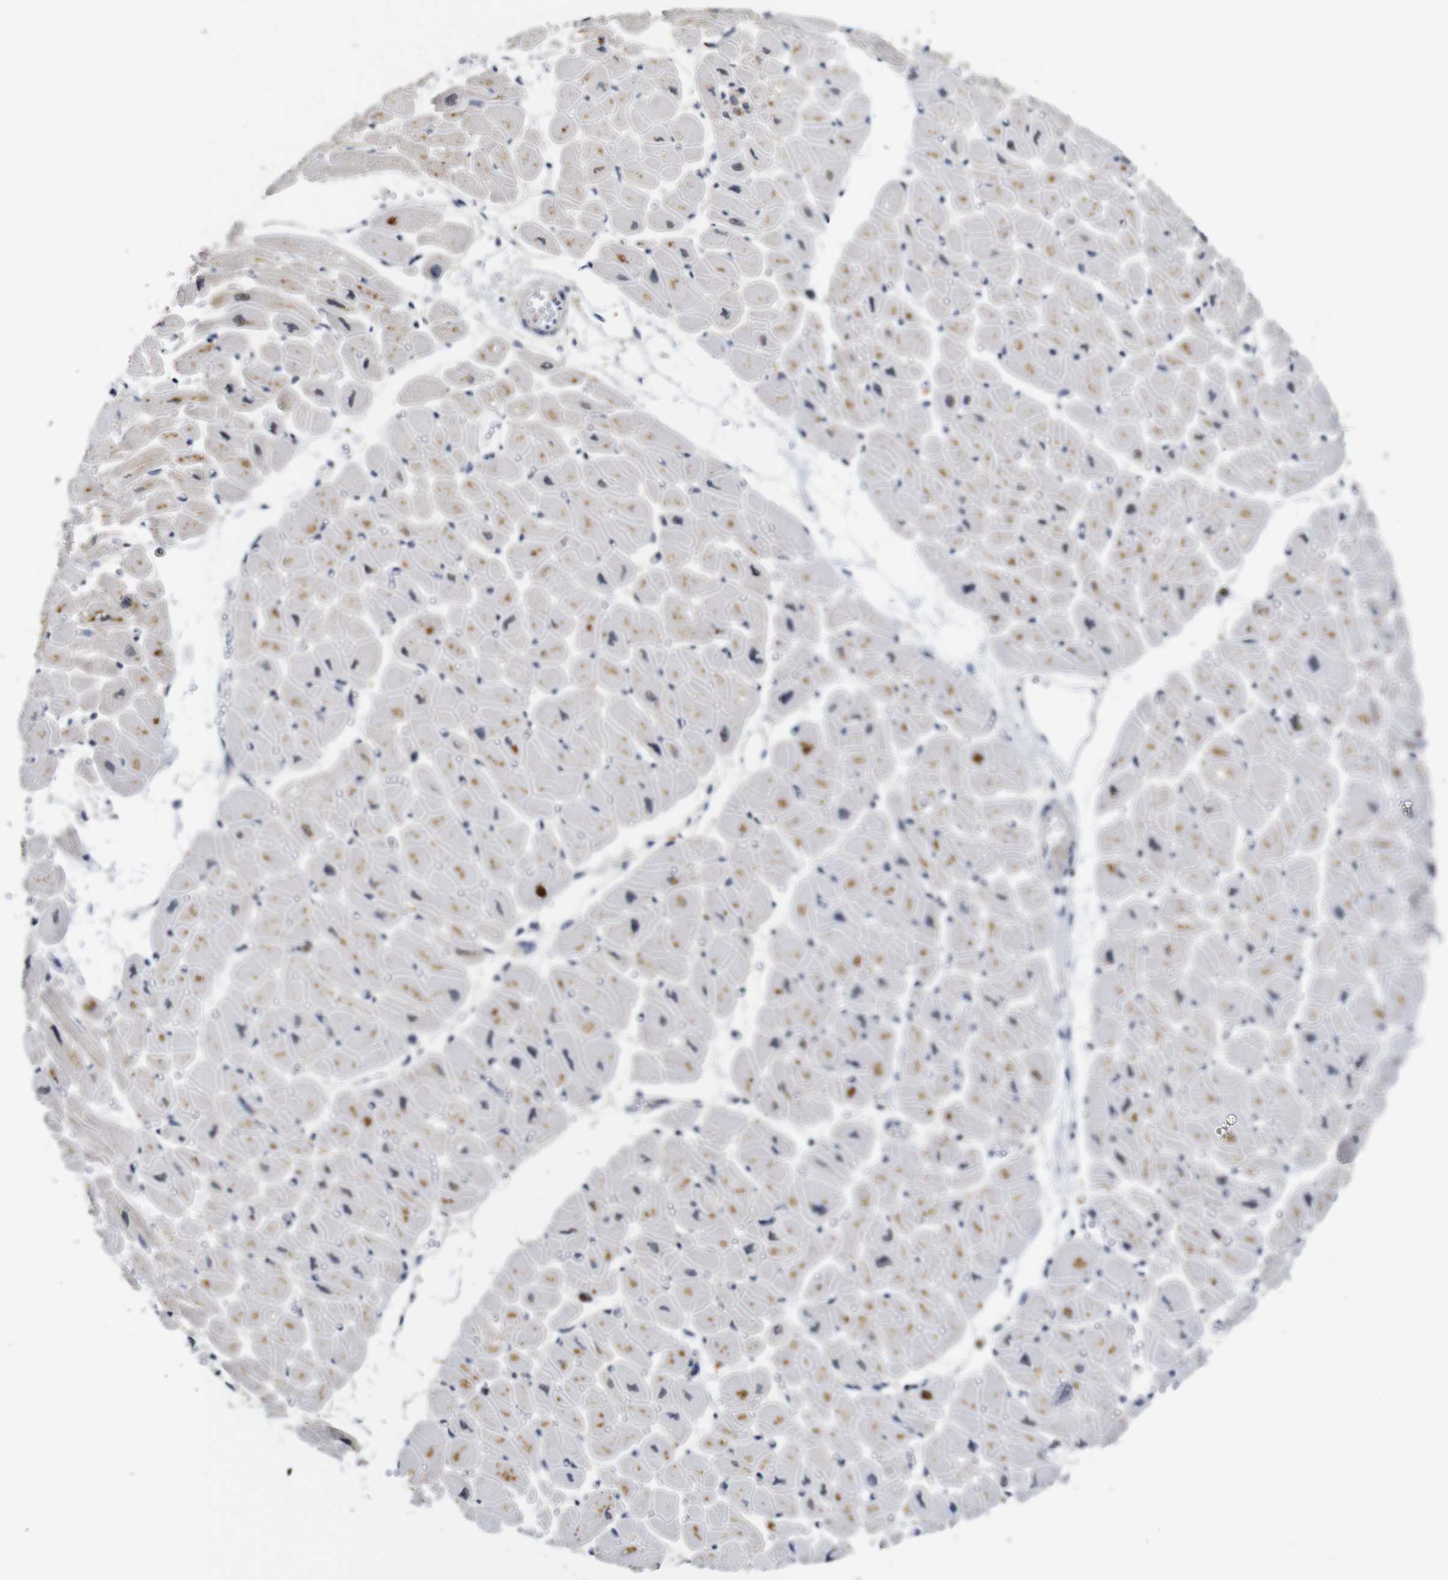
{"staining": {"intensity": "moderate", "quantity": "25%-75%", "location": "cytoplasmic/membranous"}, "tissue": "heart muscle", "cell_type": "Cardiomyocytes", "image_type": "normal", "snomed": [{"axis": "morphology", "description": "Normal tissue, NOS"}, {"axis": "topography", "description": "Heart"}], "caption": "Immunohistochemistry of normal human heart muscle exhibits medium levels of moderate cytoplasmic/membranous staining in about 25%-75% of cardiomyocytes.", "gene": "NTRK3", "patient": {"sex": "female", "age": 54}}